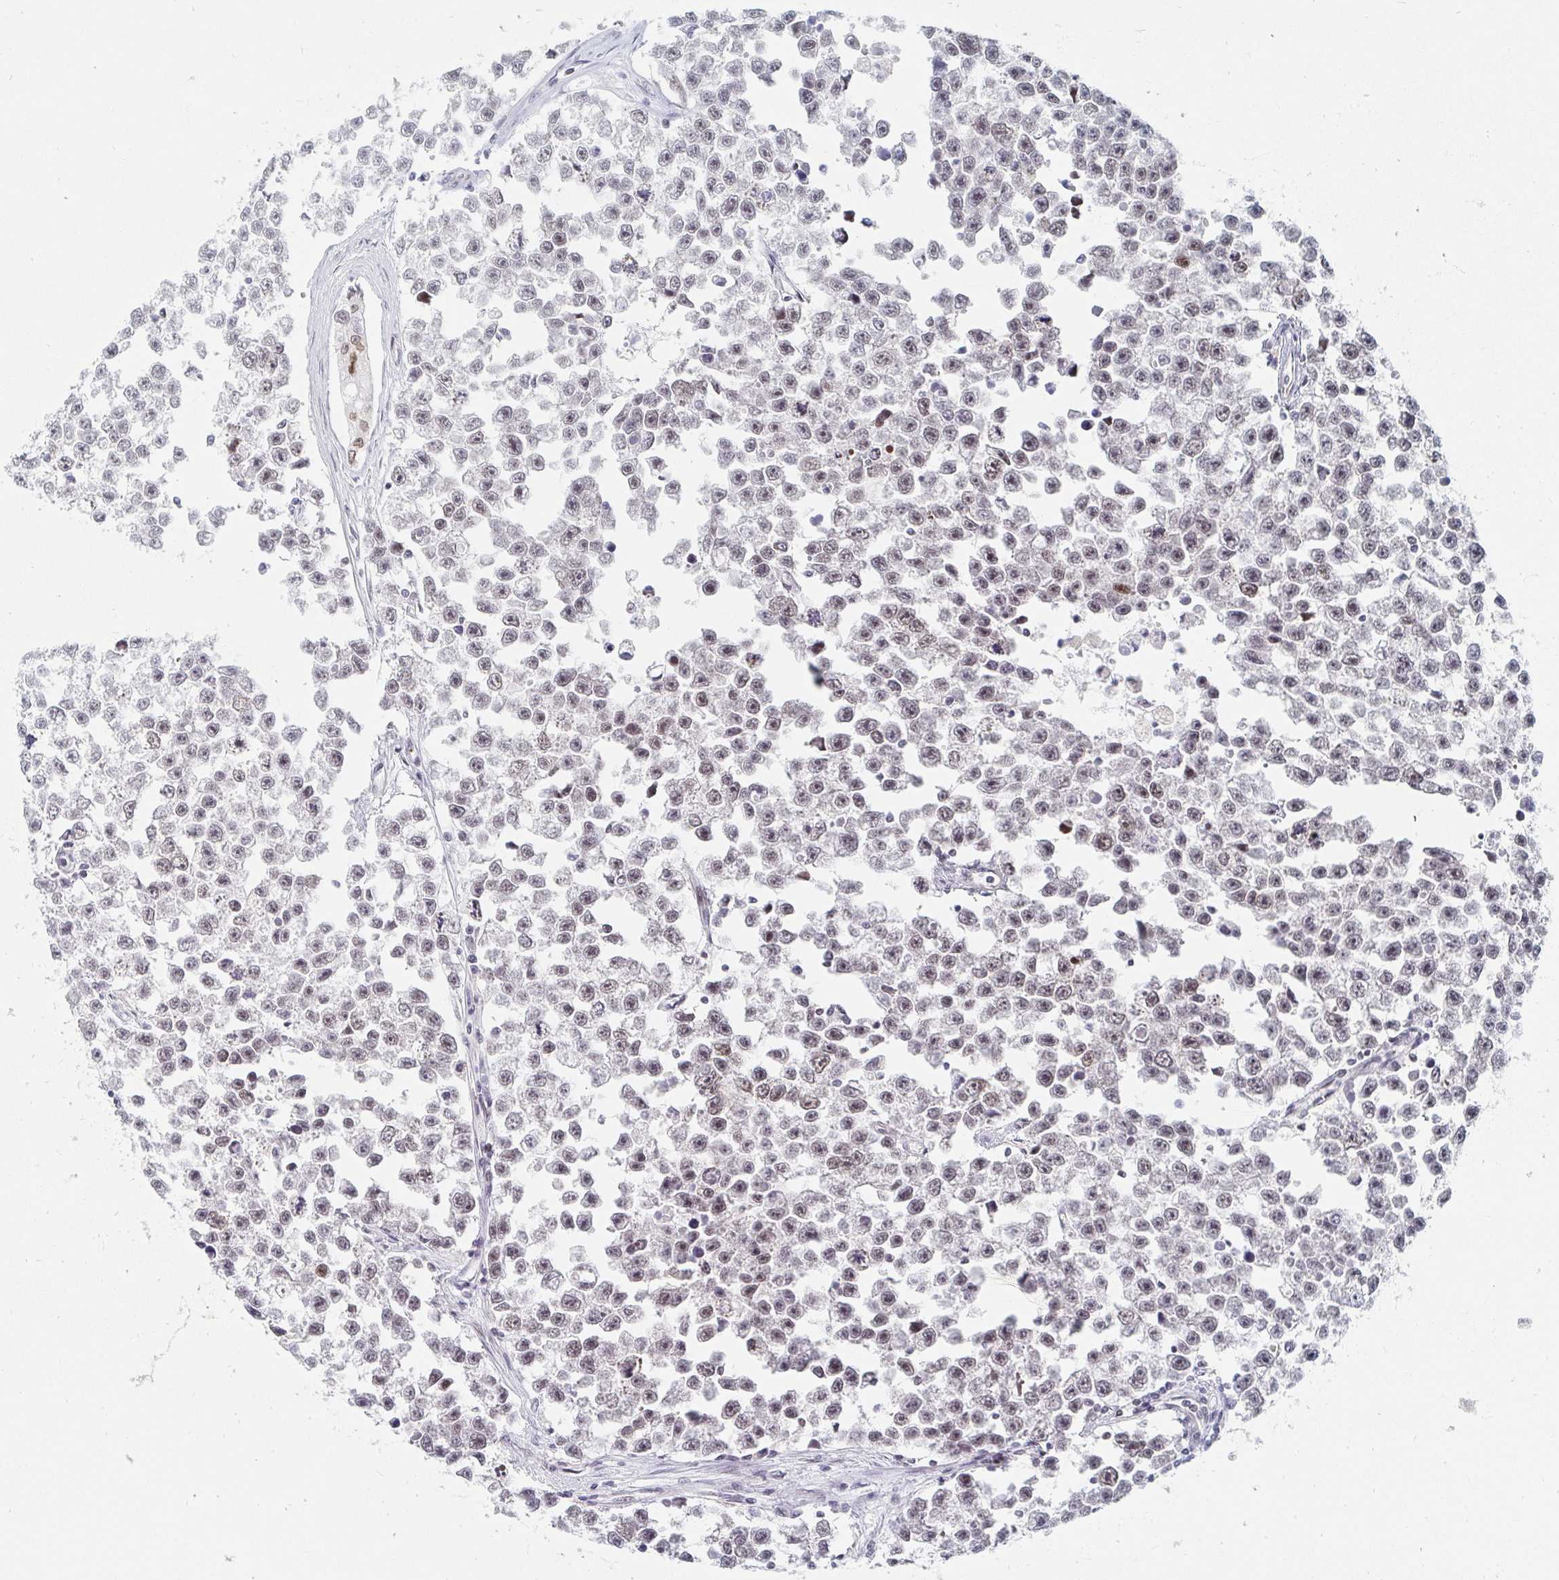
{"staining": {"intensity": "weak", "quantity": ">75%", "location": "nuclear"}, "tissue": "testis cancer", "cell_type": "Tumor cells", "image_type": "cancer", "snomed": [{"axis": "morphology", "description": "Seminoma, NOS"}, {"axis": "topography", "description": "Testis"}], "caption": "Immunohistochemistry staining of seminoma (testis), which displays low levels of weak nuclear positivity in about >75% of tumor cells indicating weak nuclear protein expression. The staining was performed using DAB (brown) for protein detection and nuclei were counterstained in hematoxylin (blue).", "gene": "CHD2", "patient": {"sex": "male", "age": 26}}